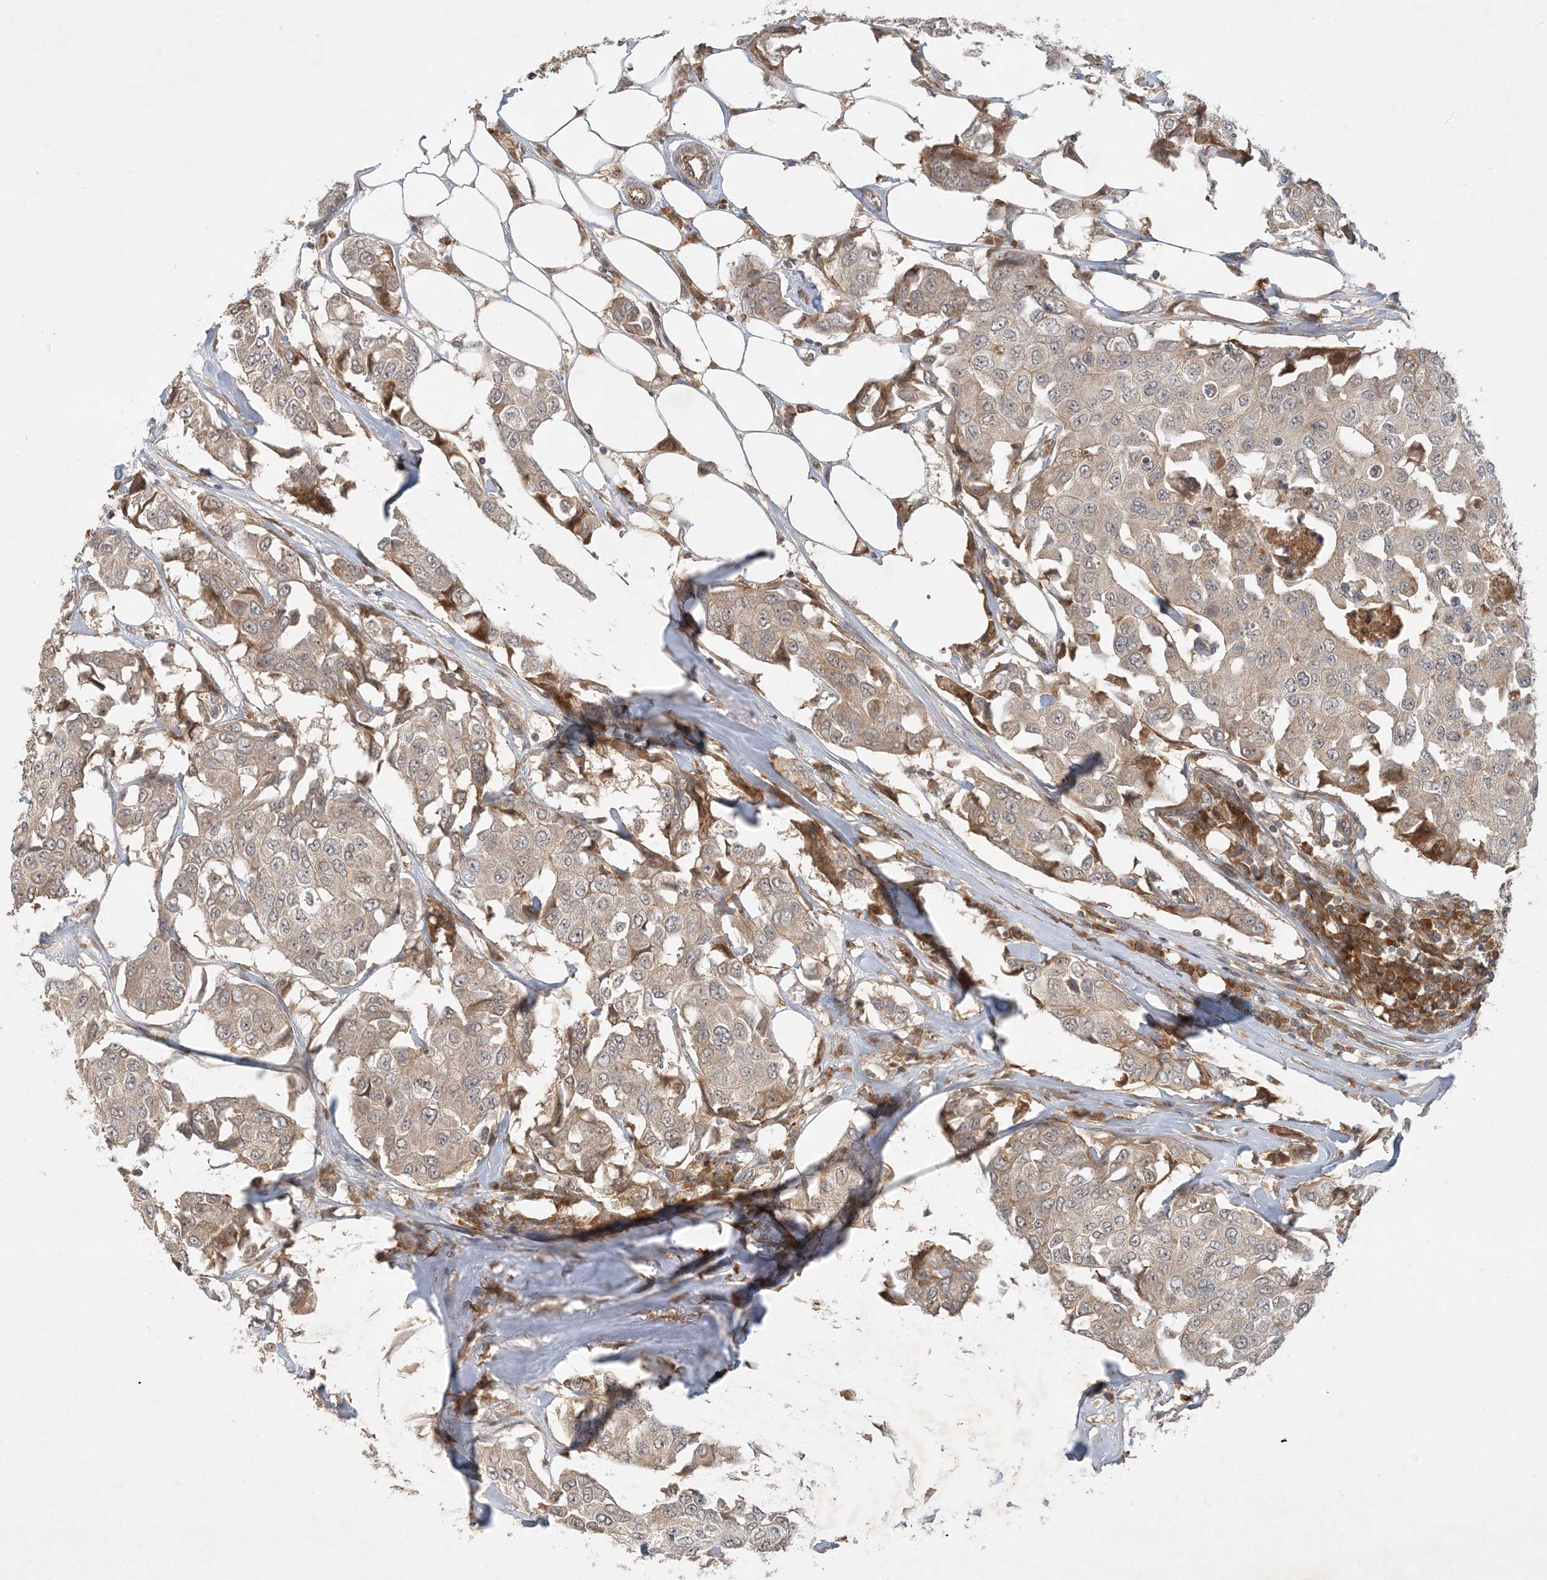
{"staining": {"intensity": "weak", "quantity": "25%-75%", "location": "cytoplasmic/membranous"}, "tissue": "breast cancer", "cell_type": "Tumor cells", "image_type": "cancer", "snomed": [{"axis": "morphology", "description": "Duct carcinoma"}, {"axis": "topography", "description": "Breast"}], "caption": "Immunohistochemical staining of human breast cancer displays low levels of weak cytoplasmic/membranous protein positivity in approximately 25%-75% of tumor cells.", "gene": "ZCCHC4", "patient": {"sex": "female", "age": 80}}